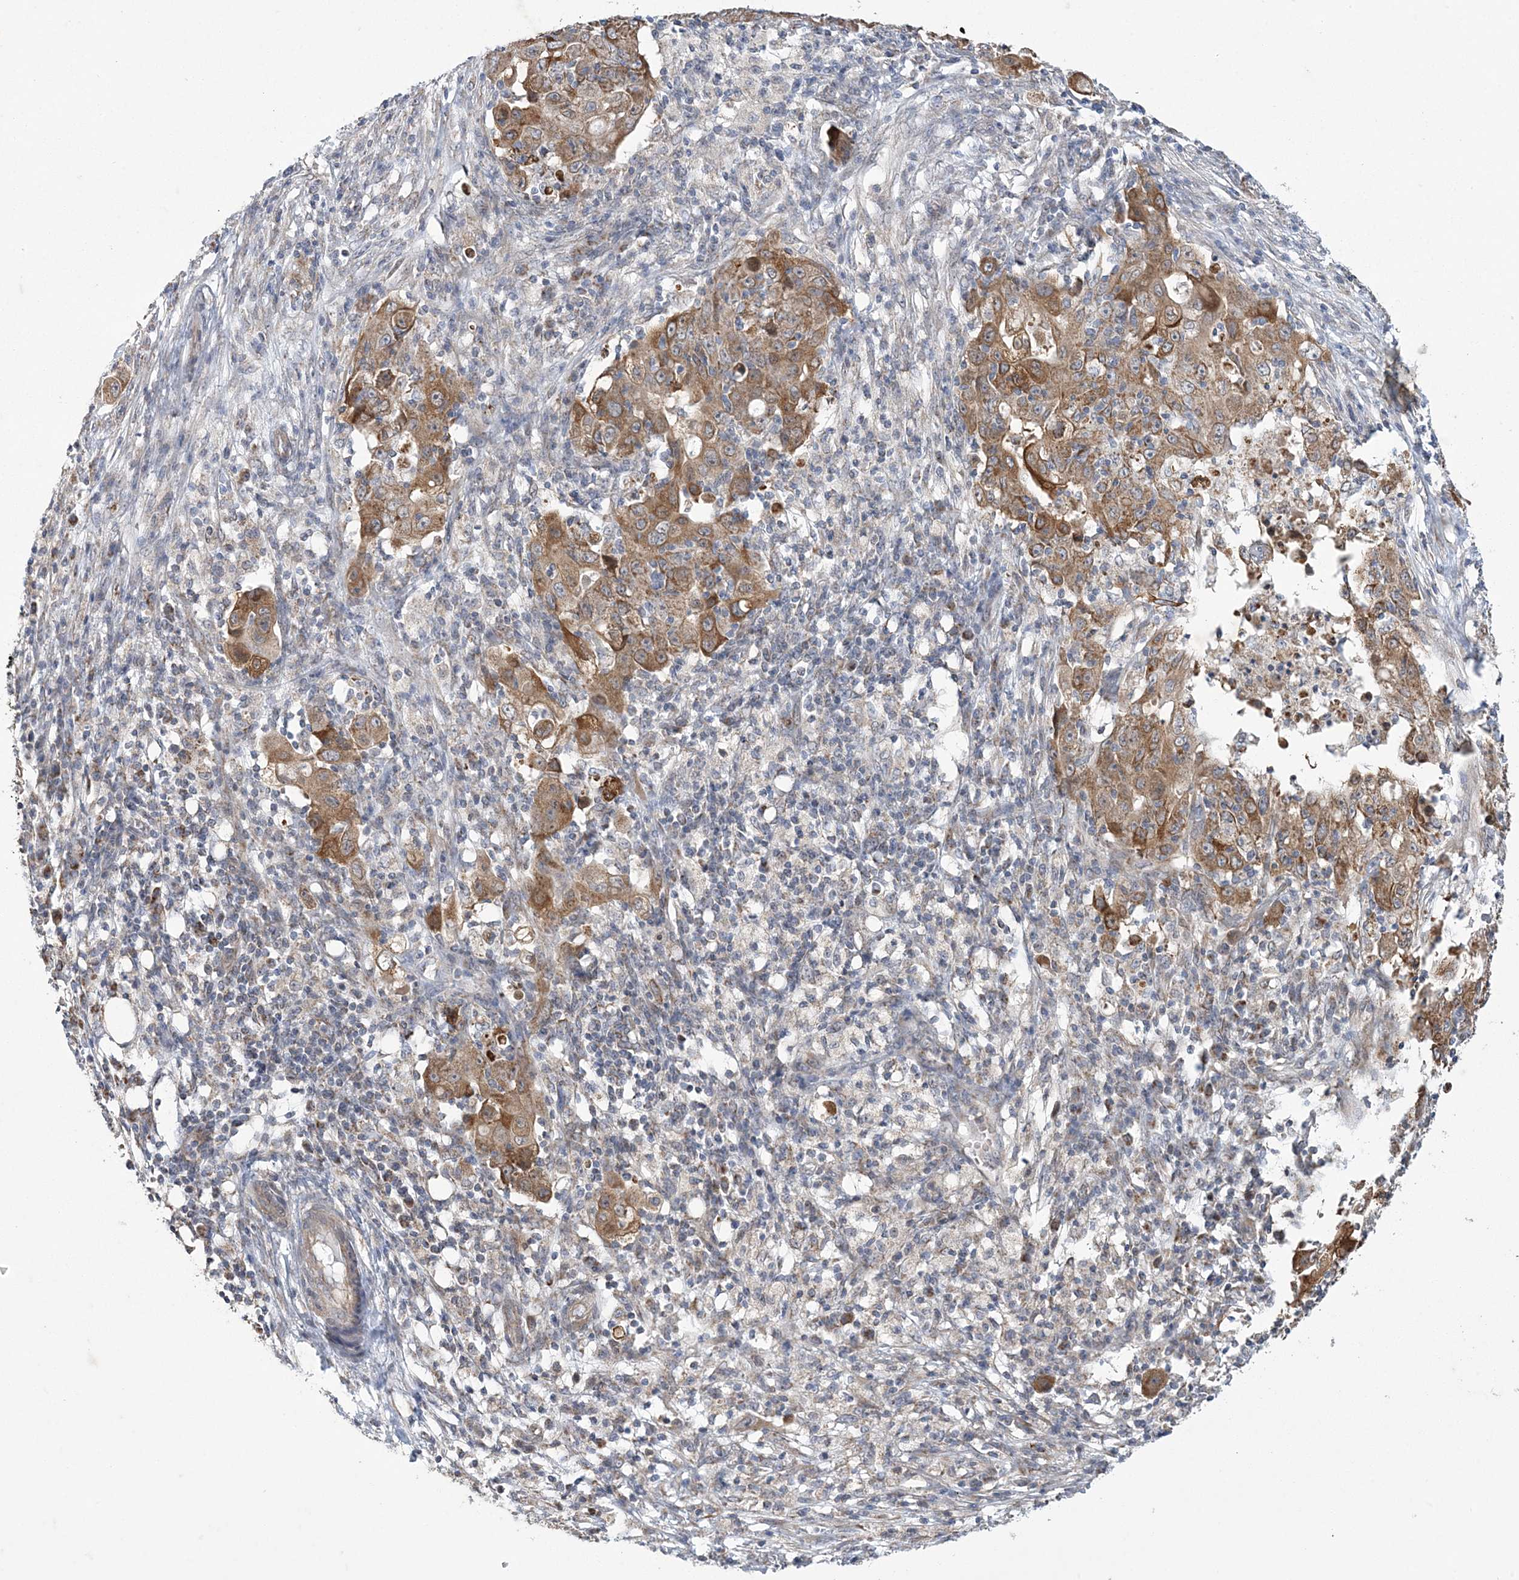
{"staining": {"intensity": "moderate", "quantity": ">75%", "location": "cytoplasmic/membranous"}, "tissue": "ovarian cancer", "cell_type": "Tumor cells", "image_type": "cancer", "snomed": [{"axis": "morphology", "description": "Carcinoma, endometroid"}, {"axis": "topography", "description": "Ovary"}], "caption": "Endometroid carcinoma (ovarian) stained with a protein marker exhibits moderate staining in tumor cells.", "gene": "SLX9", "patient": {"sex": "female", "age": 42}}